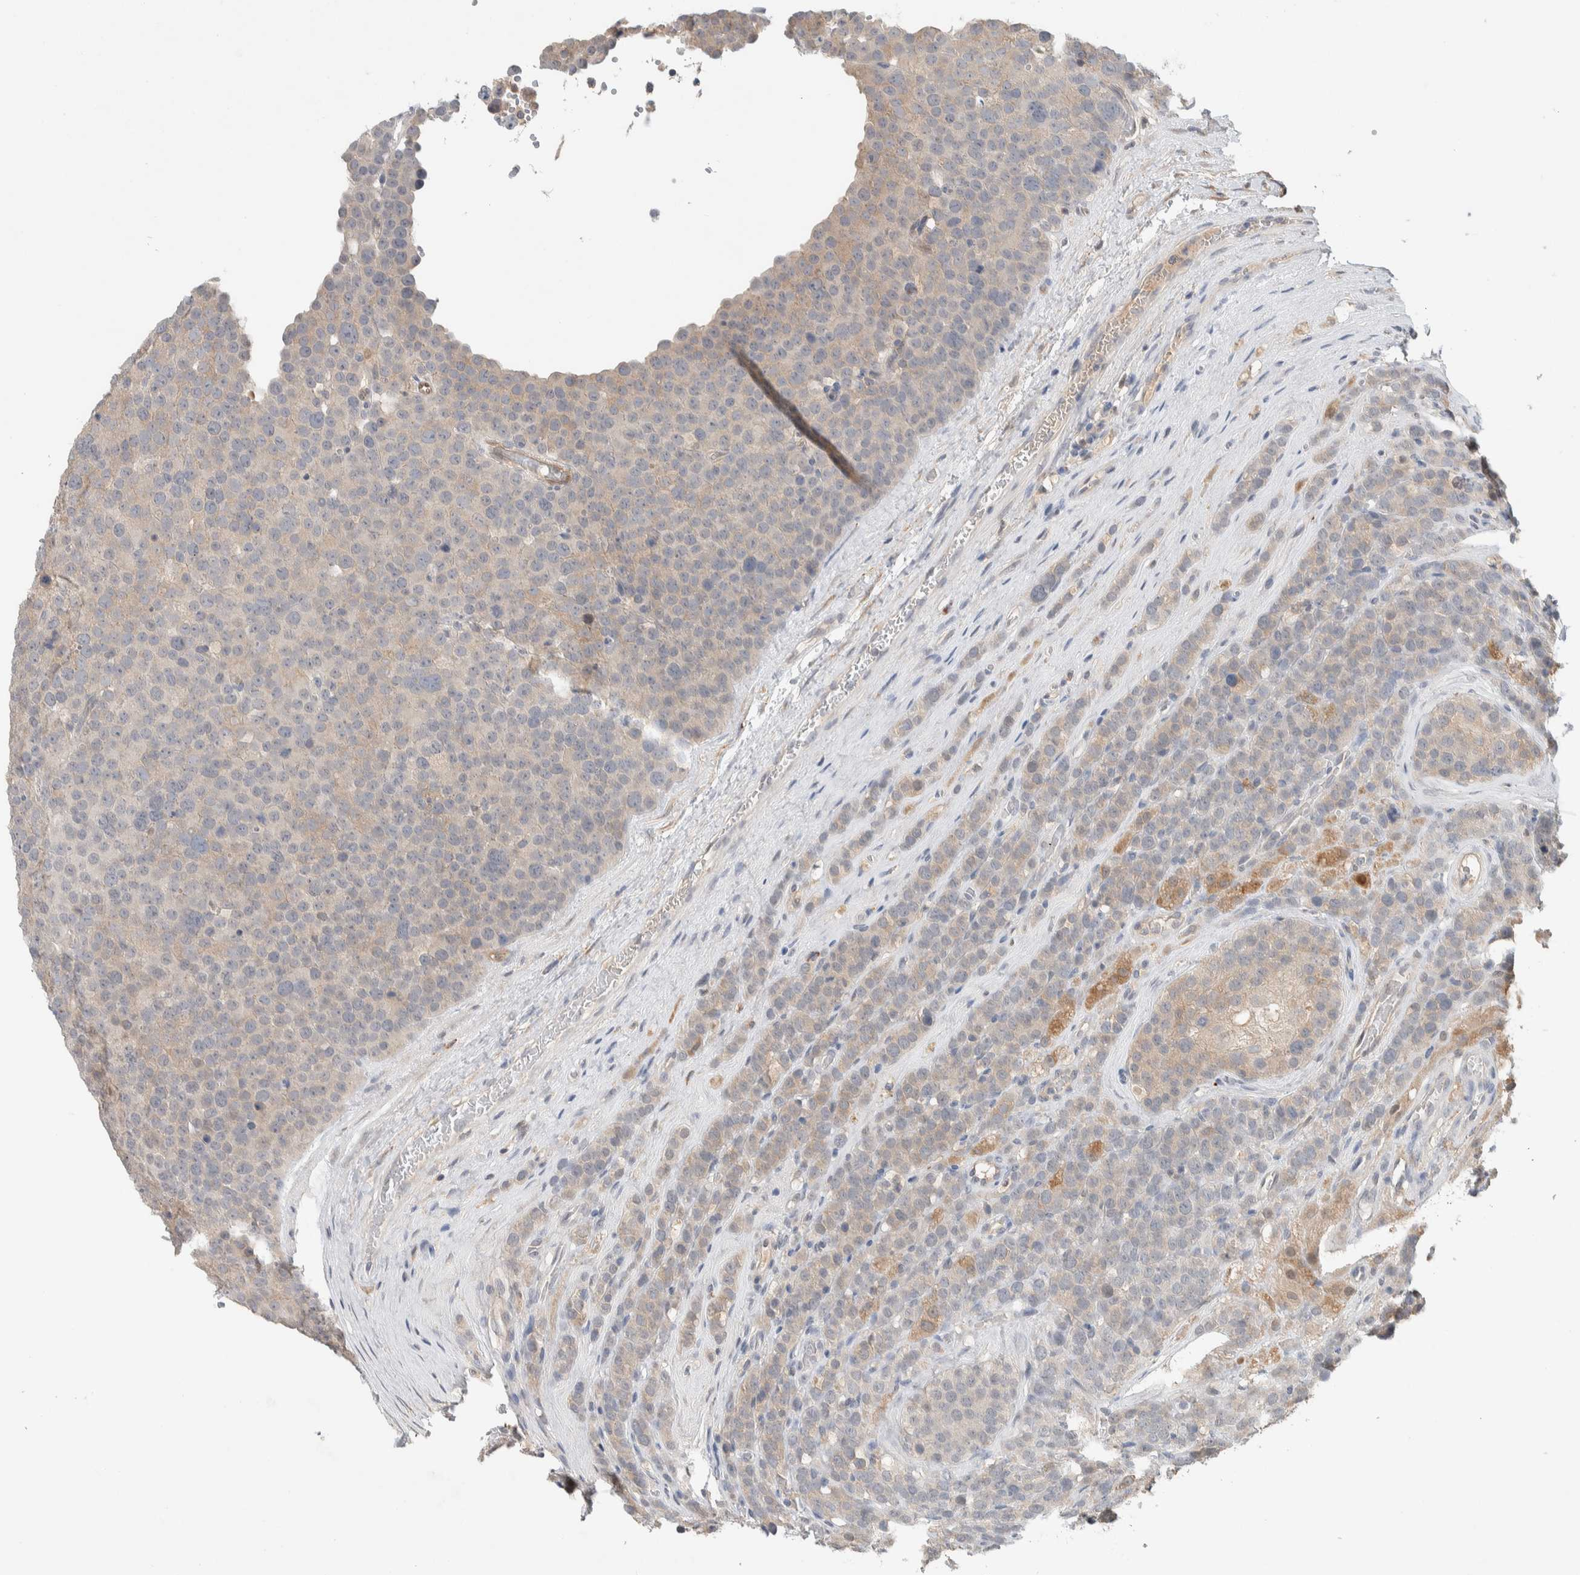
{"staining": {"intensity": "weak", "quantity": "<25%", "location": "cytoplasmic/membranous"}, "tissue": "testis cancer", "cell_type": "Tumor cells", "image_type": "cancer", "snomed": [{"axis": "morphology", "description": "Seminoma, NOS"}, {"axis": "topography", "description": "Testis"}], "caption": "Tumor cells show no significant protein staining in testis cancer (seminoma).", "gene": "DEPTOR", "patient": {"sex": "male", "age": 71}}